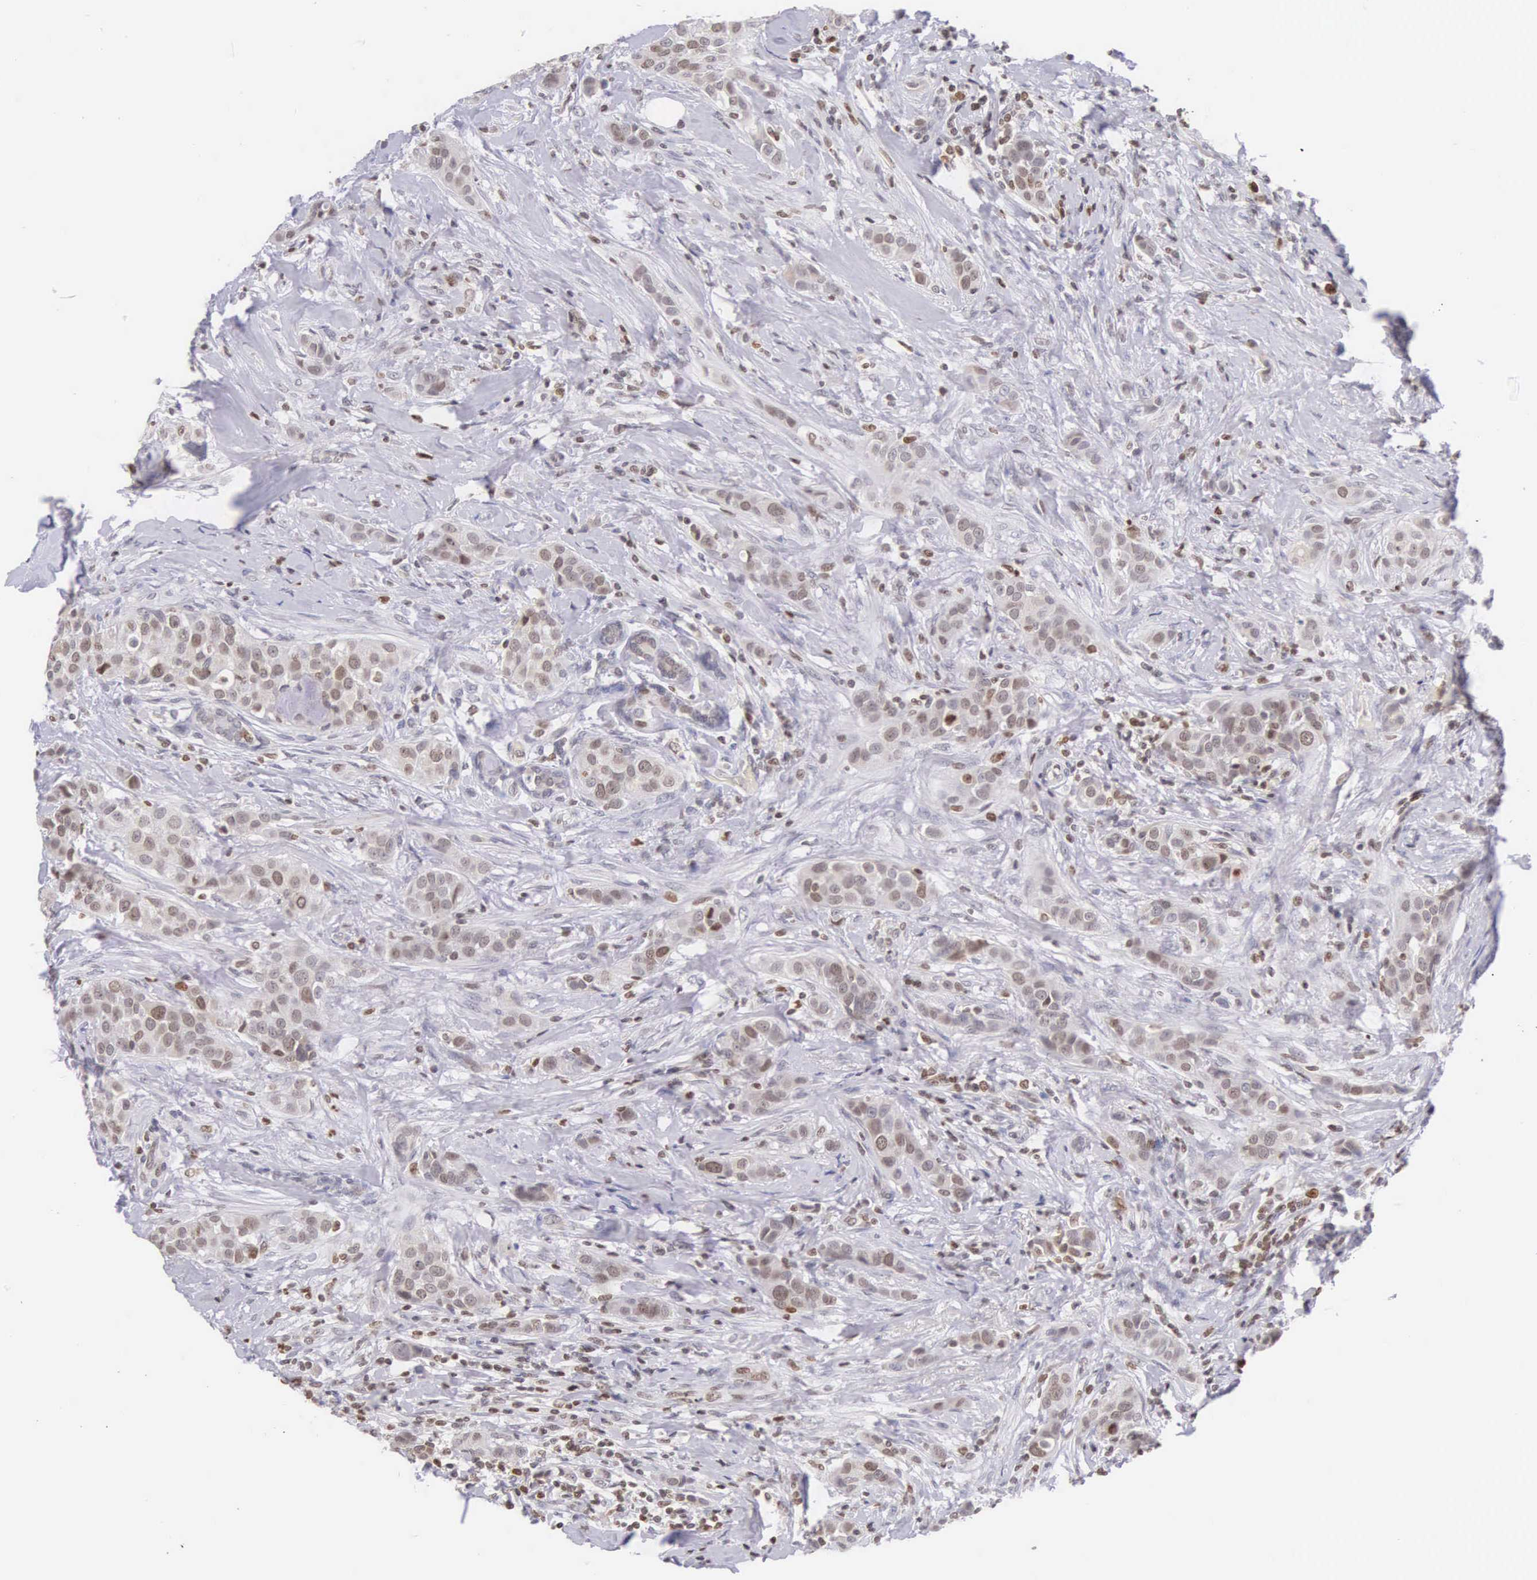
{"staining": {"intensity": "weak", "quantity": "25%-75%", "location": "nuclear"}, "tissue": "breast cancer", "cell_type": "Tumor cells", "image_type": "cancer", "snomed": [{"axis": "morphology", "description": "Duct carcinoma"}, {"axis": "topography", "description": "Breast"}], "caption": "A photomicrograph of breast cancer stained for a protein shows weak nuclear brown staining in tumor cells. (Stains: DAB (3,3'-diaminobenzidine) in brown, nuclei in blue, Microscopy: brightfield microscopy at high magnification).", "gene": "VRK1", "patient": {"sex": "female", "age": 45}}